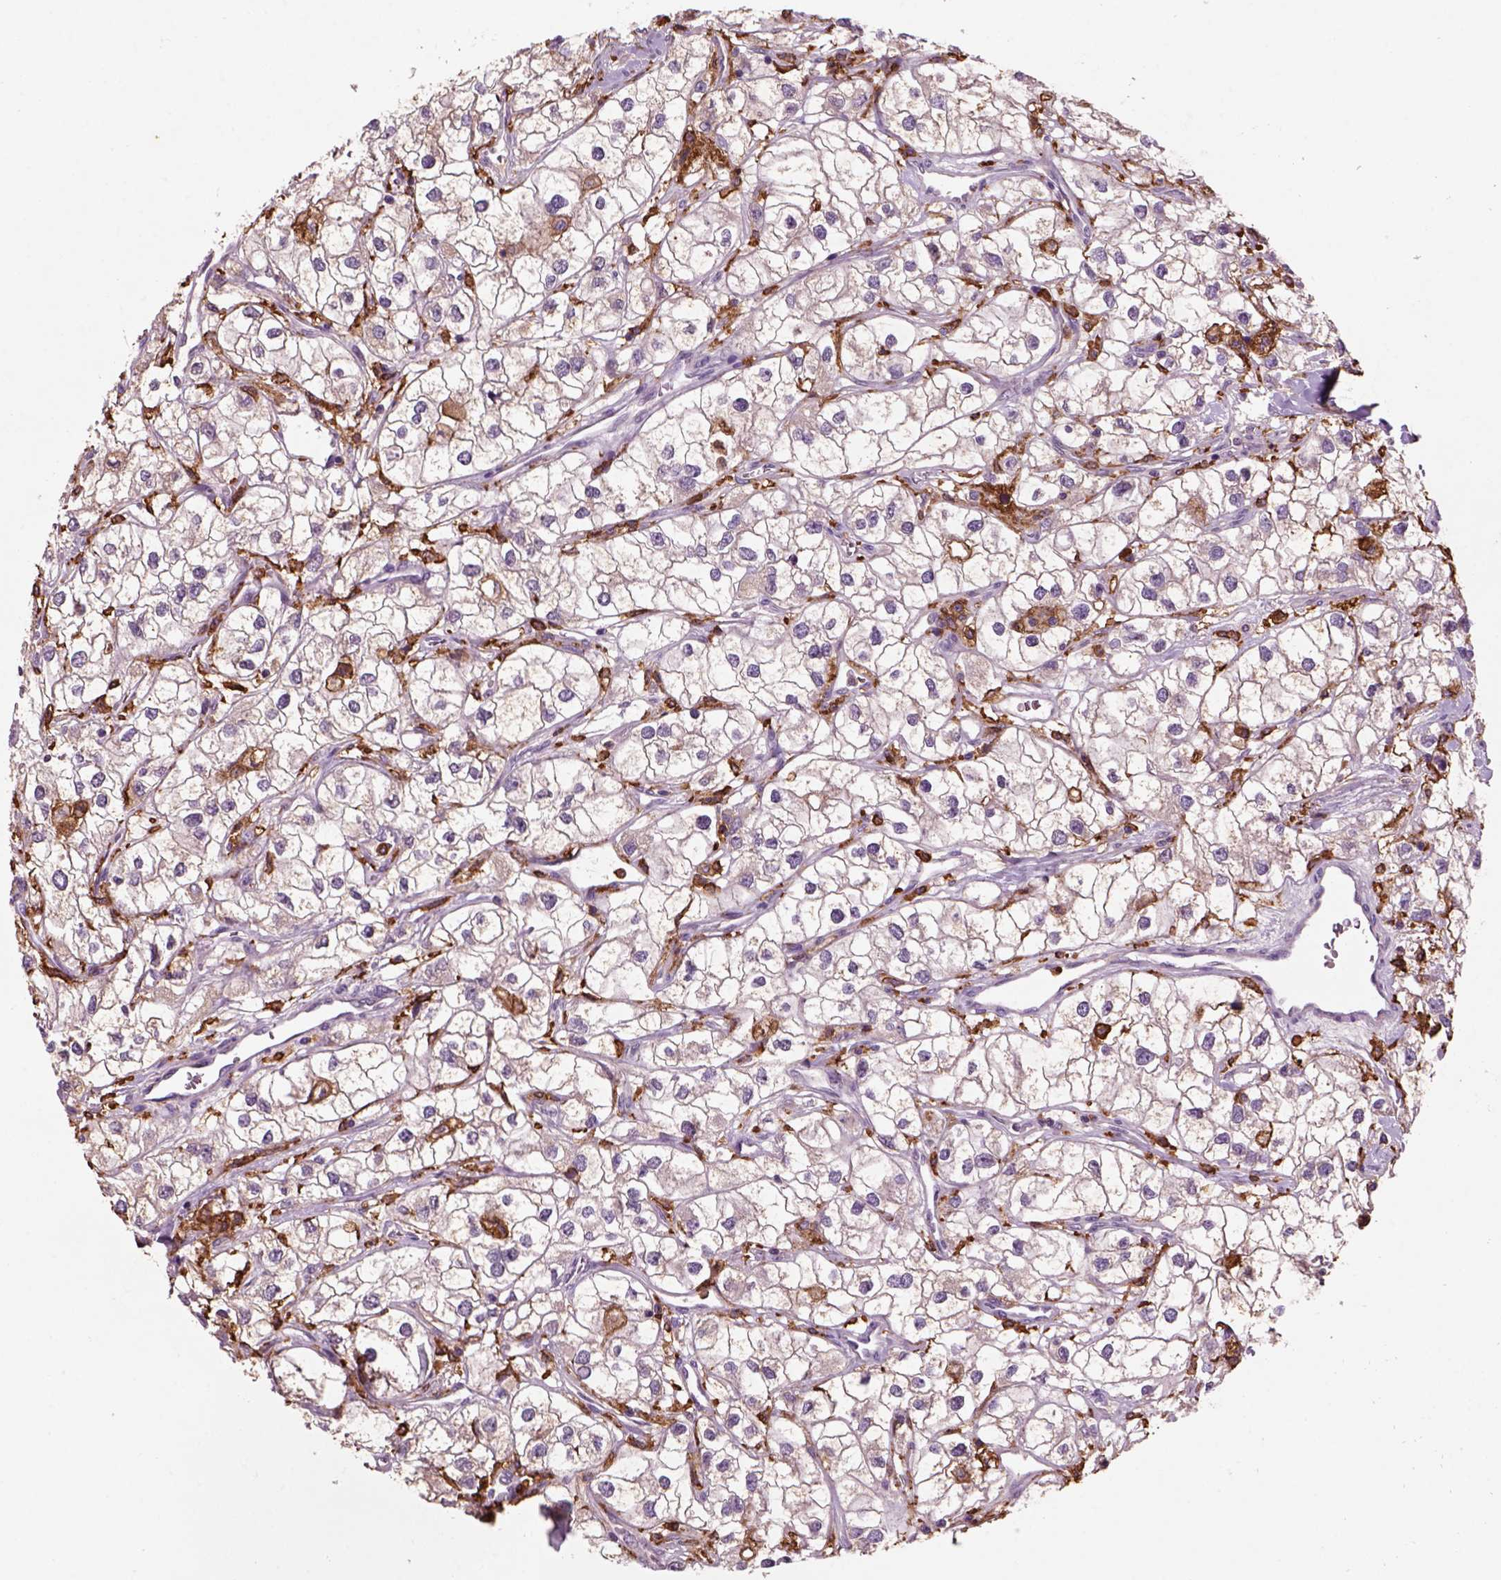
{"staining": {"intensity": "negative", "quantity": "none", "location": "none"}, "tissue": "renal cancer", "cell_type": "Tumor cells", "image_type": "cancer", "snomed": [{"axis": "morphology", "description": "Adenocarcinoma, NOS"}, {"axis": "topography", "description": "Kidney"}], "caption": "This is a image of immunohistochemistry (IHC) staining of renal adenocarcinoma, which shows no positivity in tumor cells.", "gene": "CD14", "patient": {"sex": "male", "age": 59}}